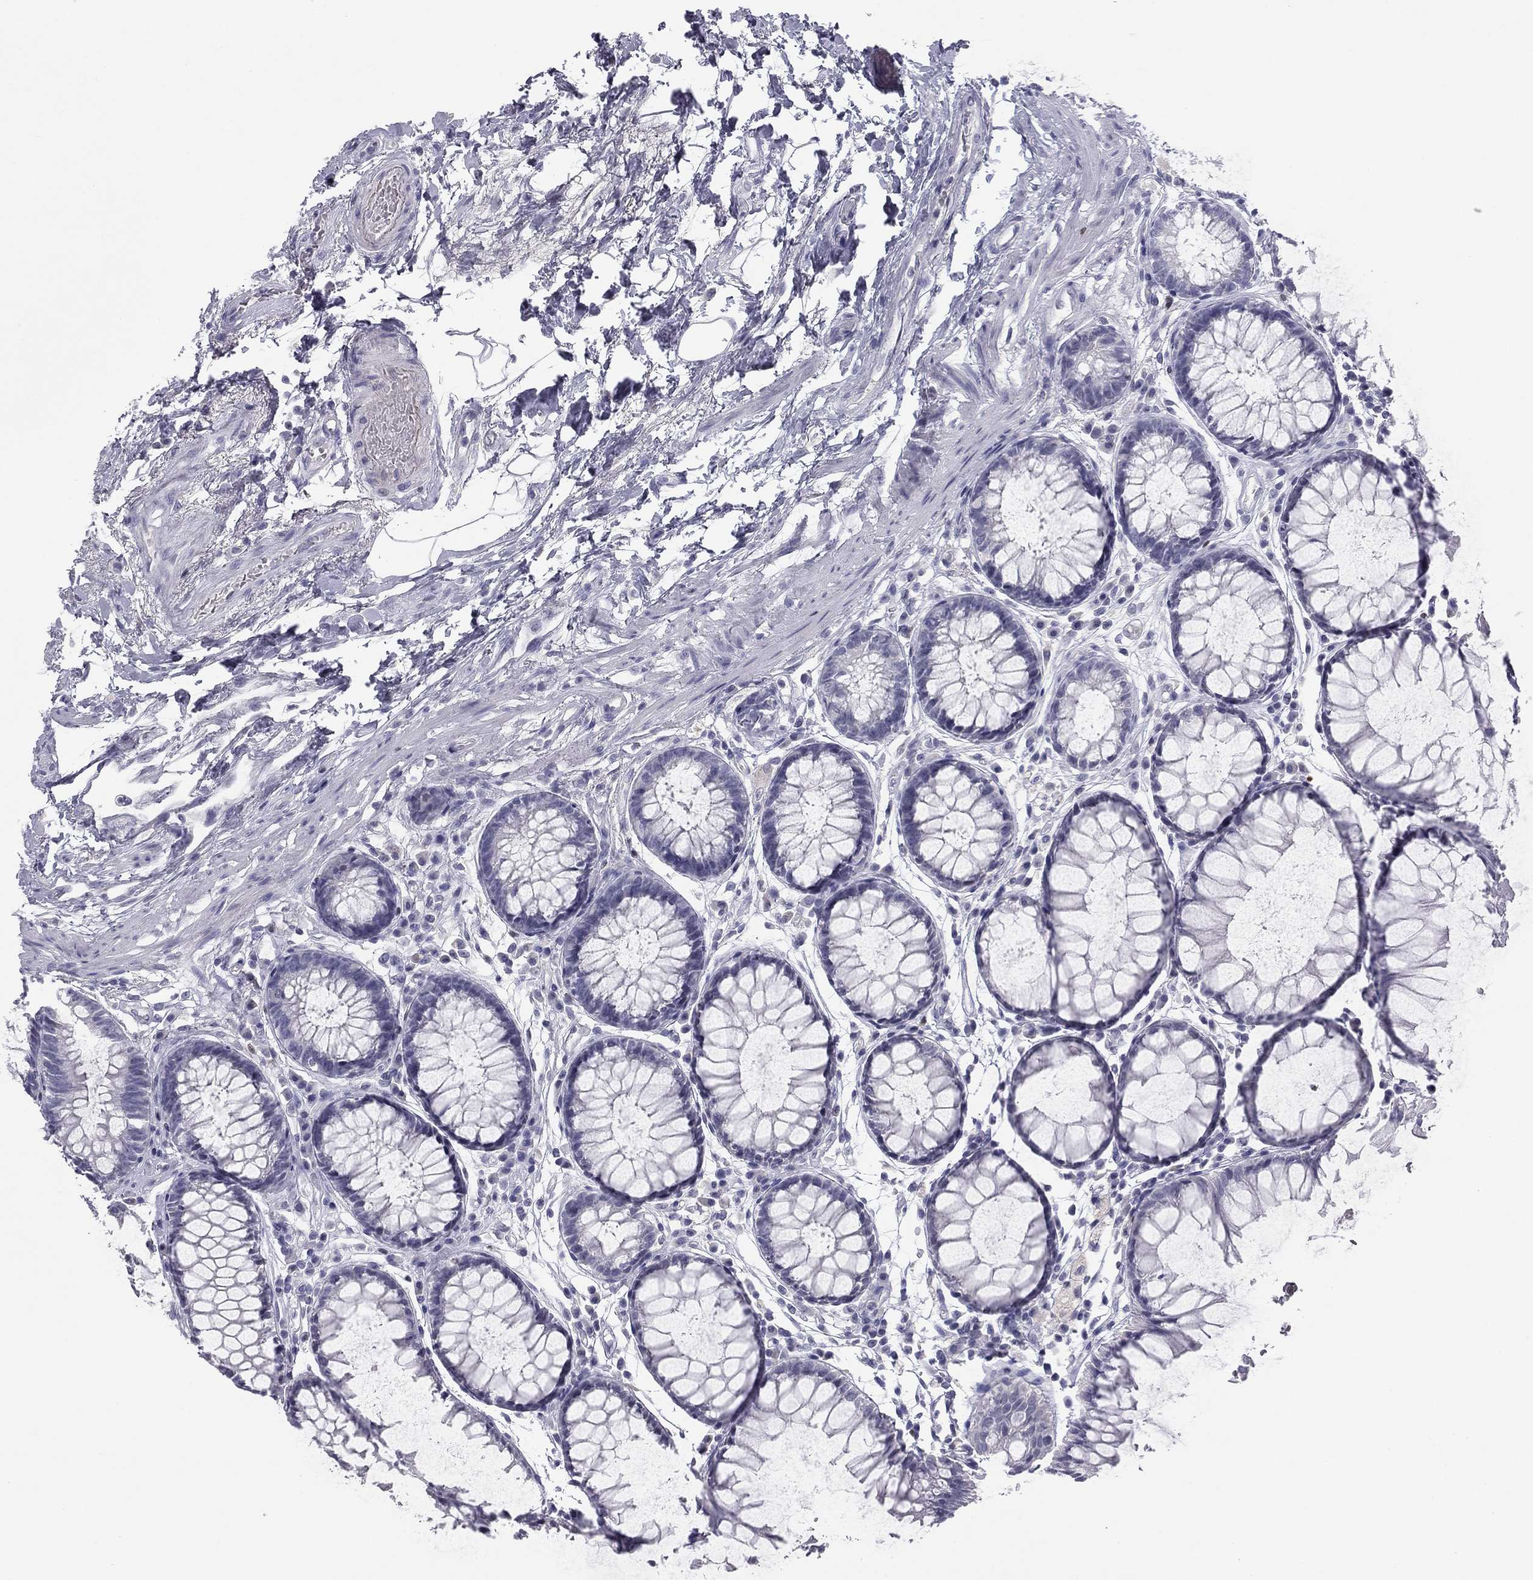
{"staining": {"intensity": "negative", "quantity": "none", "location": "none"}, "tissue": "rectum", "cell_type": "Glandular cells", "image_type": "normal", "snomed": [{"axis": "morphology", "description": "Normal tissue, NOS"}, {"axis": "topography", "description": "Rectum"}], "caption": "A high-resolution micrograph shows IHC staining of unremarkable rectum, which demonstrates no significant expression in glandular cells.", "gene": "TFAP2B", "patient": {"sex": "female", "age": 68}}